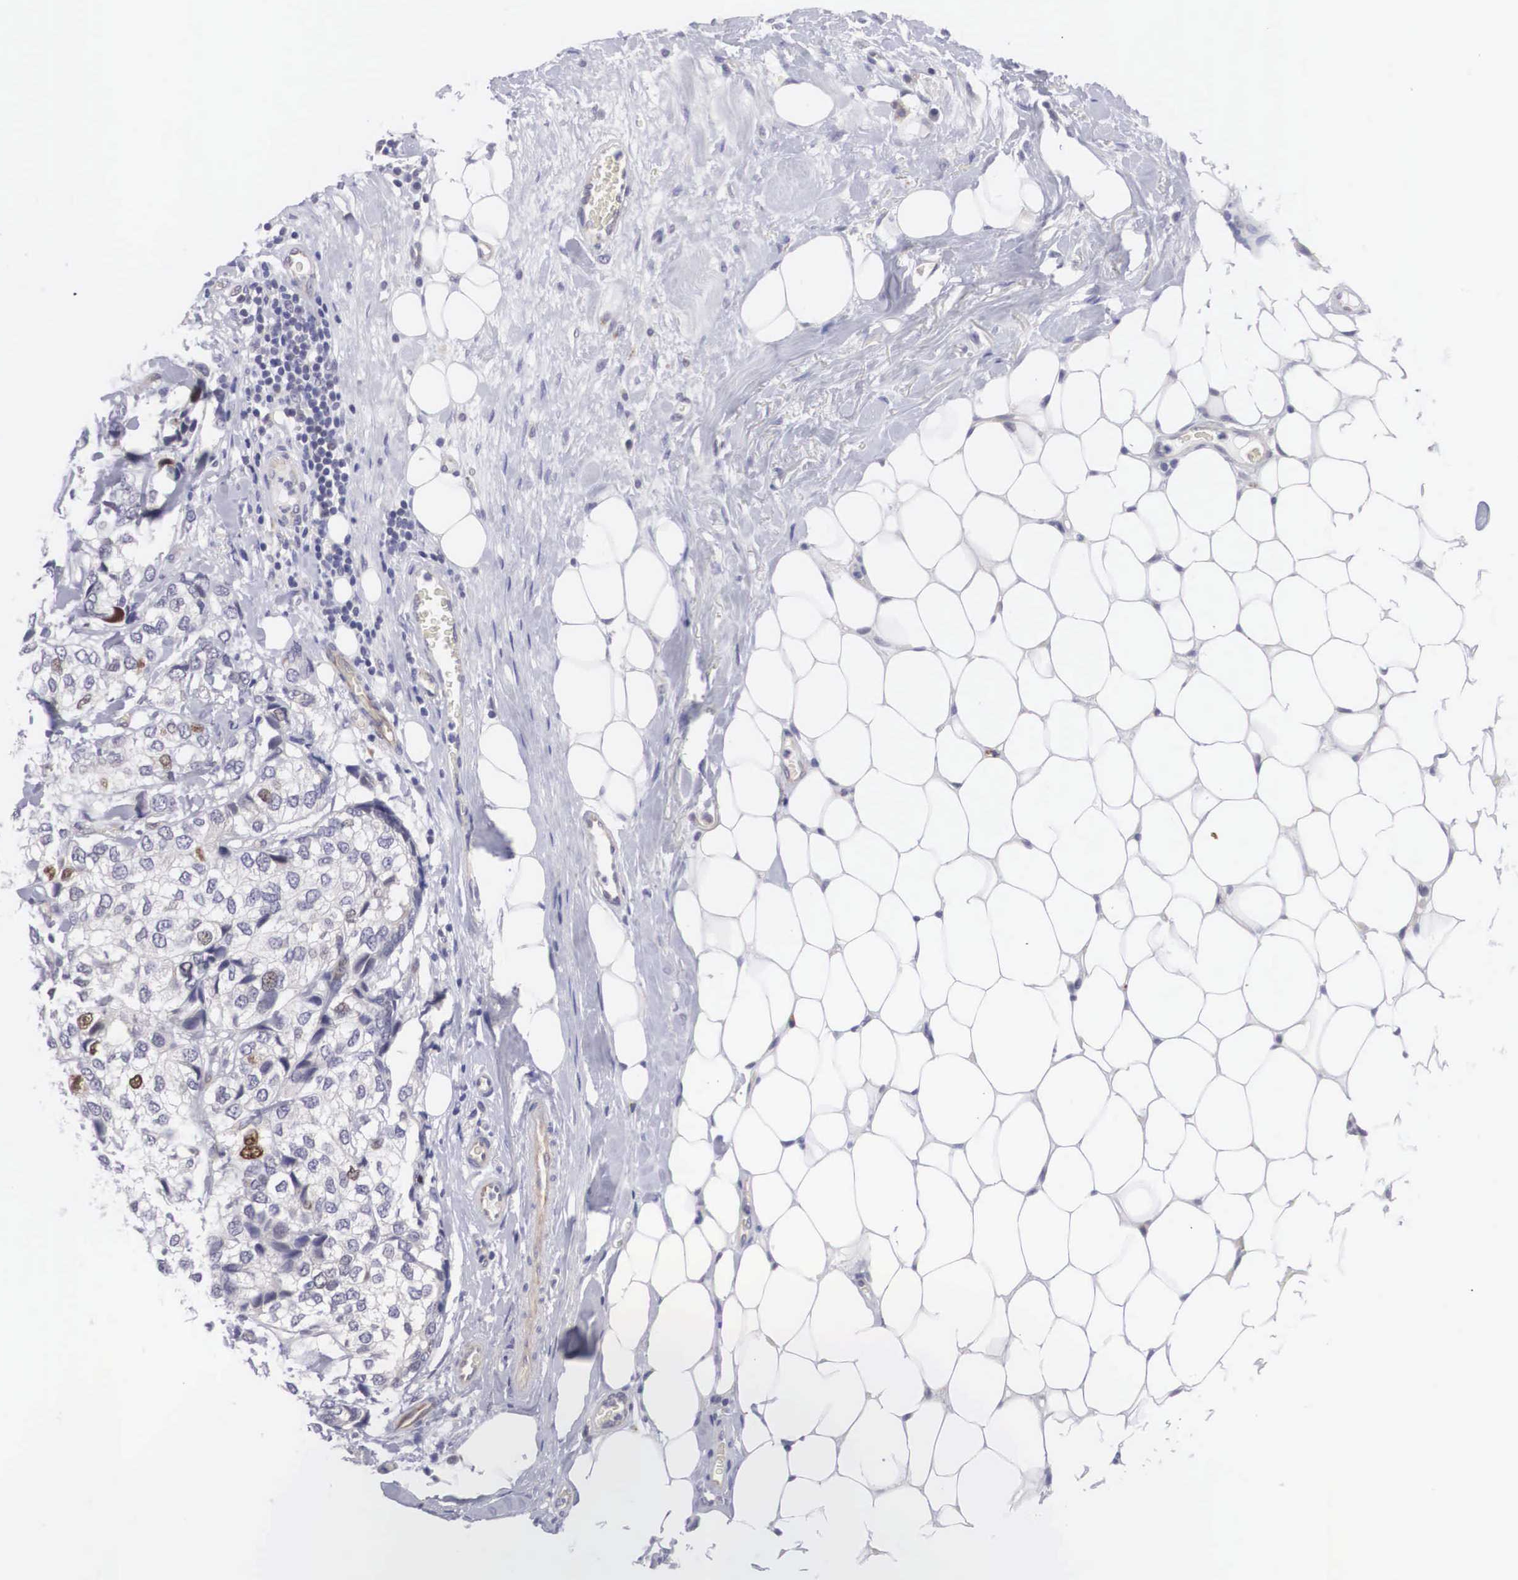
{"staining": {"intensity": "weak", "quantity": "<25%", "location": "nuclear"}, "tissue": "breast cancer", "cell_type": "Tumor cells", "image_type": "cancer", "snomed": [{"axis": "morphology", "description": "Duct carcinoma"}, {"axis": "topography", "description": "Breast"}], "caption": "Tumor cells show no significant protein expression in breast cancer. The staining is performed using DAB brown chromogen with nuclei counter-stained in using hematoxylin.", "gene": "MAST4", "patient": {"sex": "female", "age": 68}}